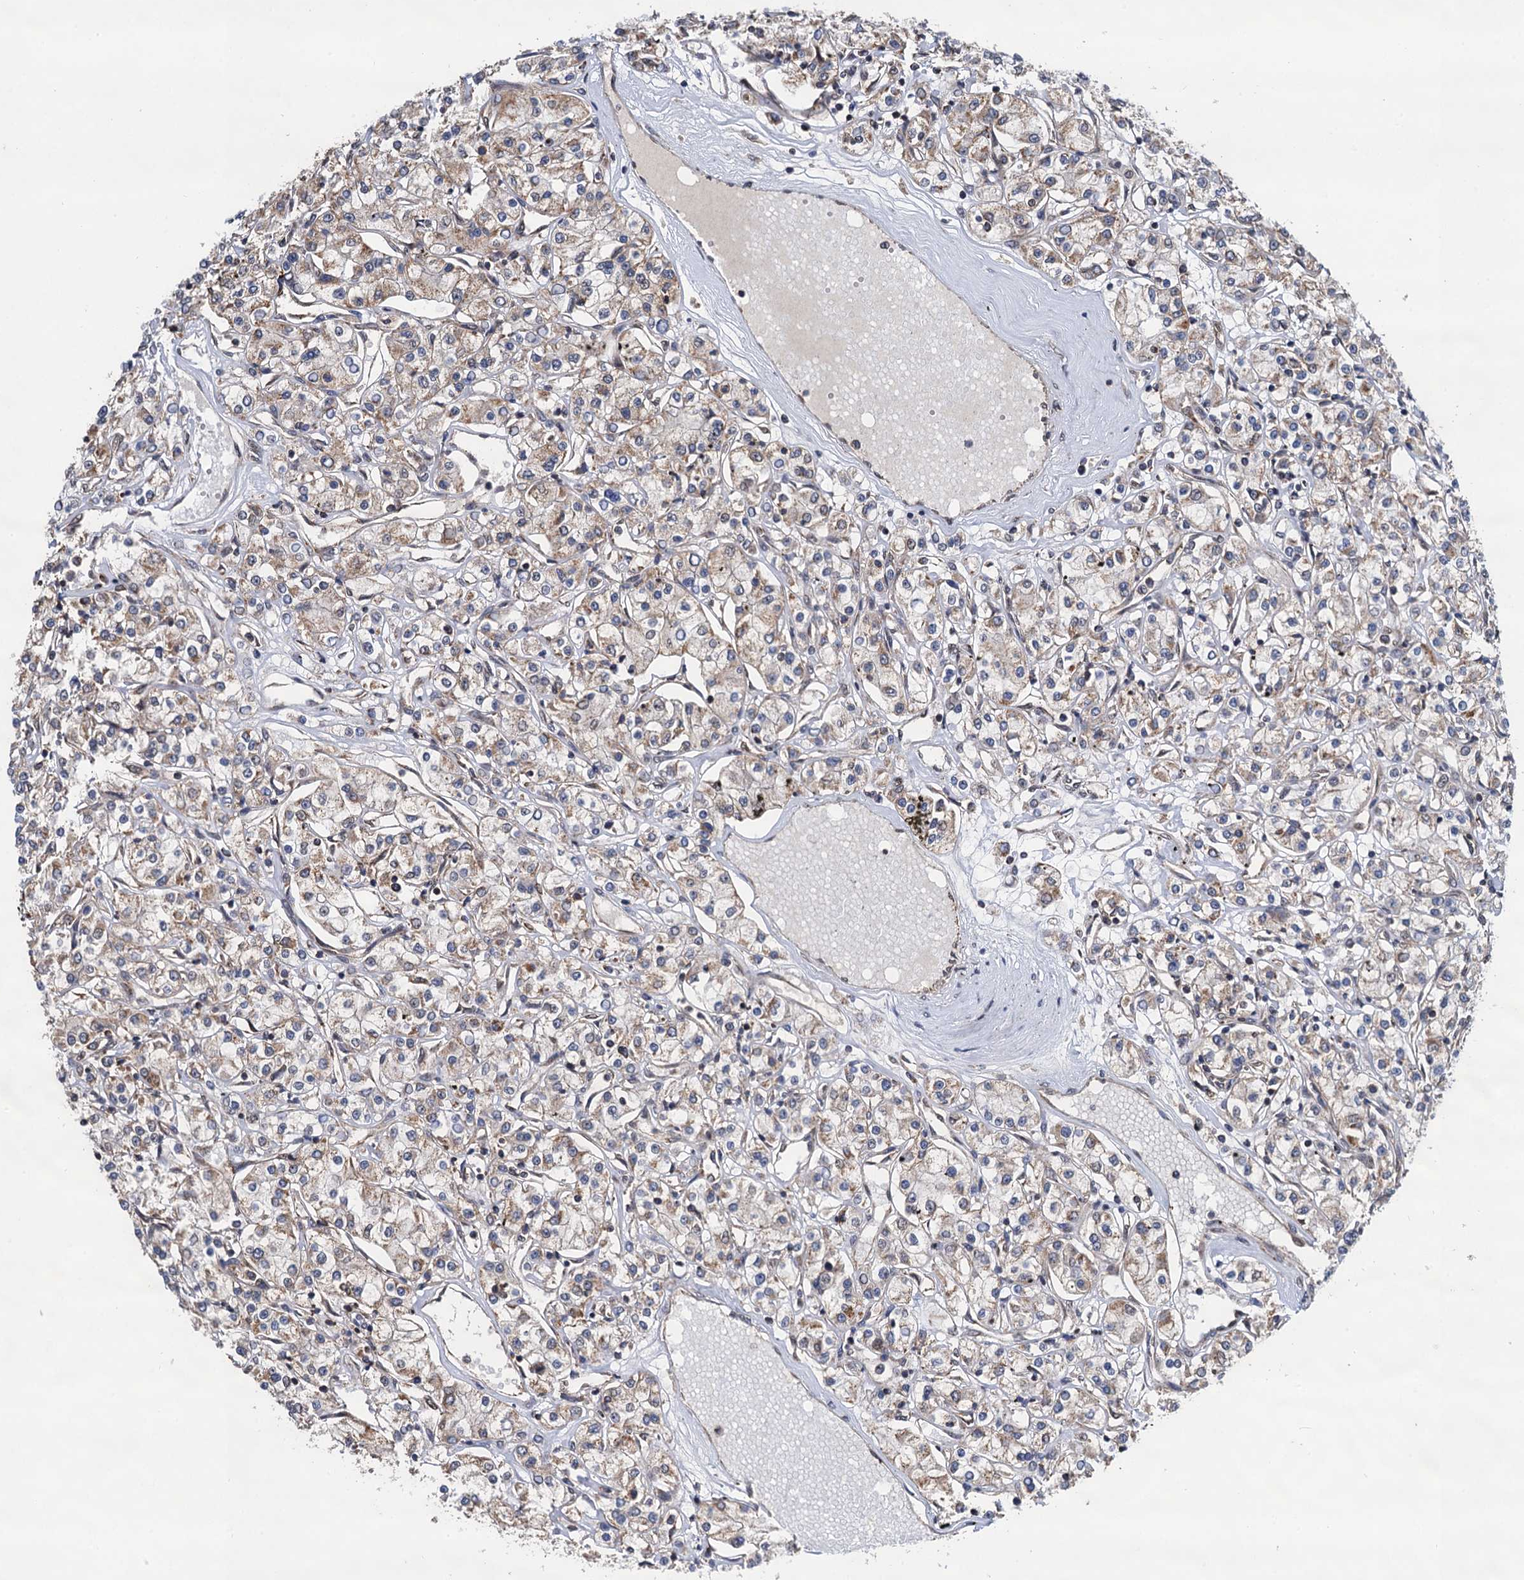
{"staining": {"intensity": "weak", "quantity": "25%-75%", "location": "cytoplasmic/membranous"}, "tissue": "renal cancer", "cell_type": "Tumor cells", "image_type": "cancer", "snomed": [{"axis": "morphology", "description": "Adenocarcinoma, NOS"}, {"axis": "topography", "description": "Kidney"}], "caption": "Immunohistochemistry (IHC) photomicrograph of neoplastic tissue: human renal cancer stained using IHC demonstrates low levels of weak protein expression localized specifically in the cytoplasmic/membranous of tumor cells, appearing as a cytoplasmic/membranous brown color.", "gene": "CMPK2", "patient": {"sex": "female", "age": 59}}